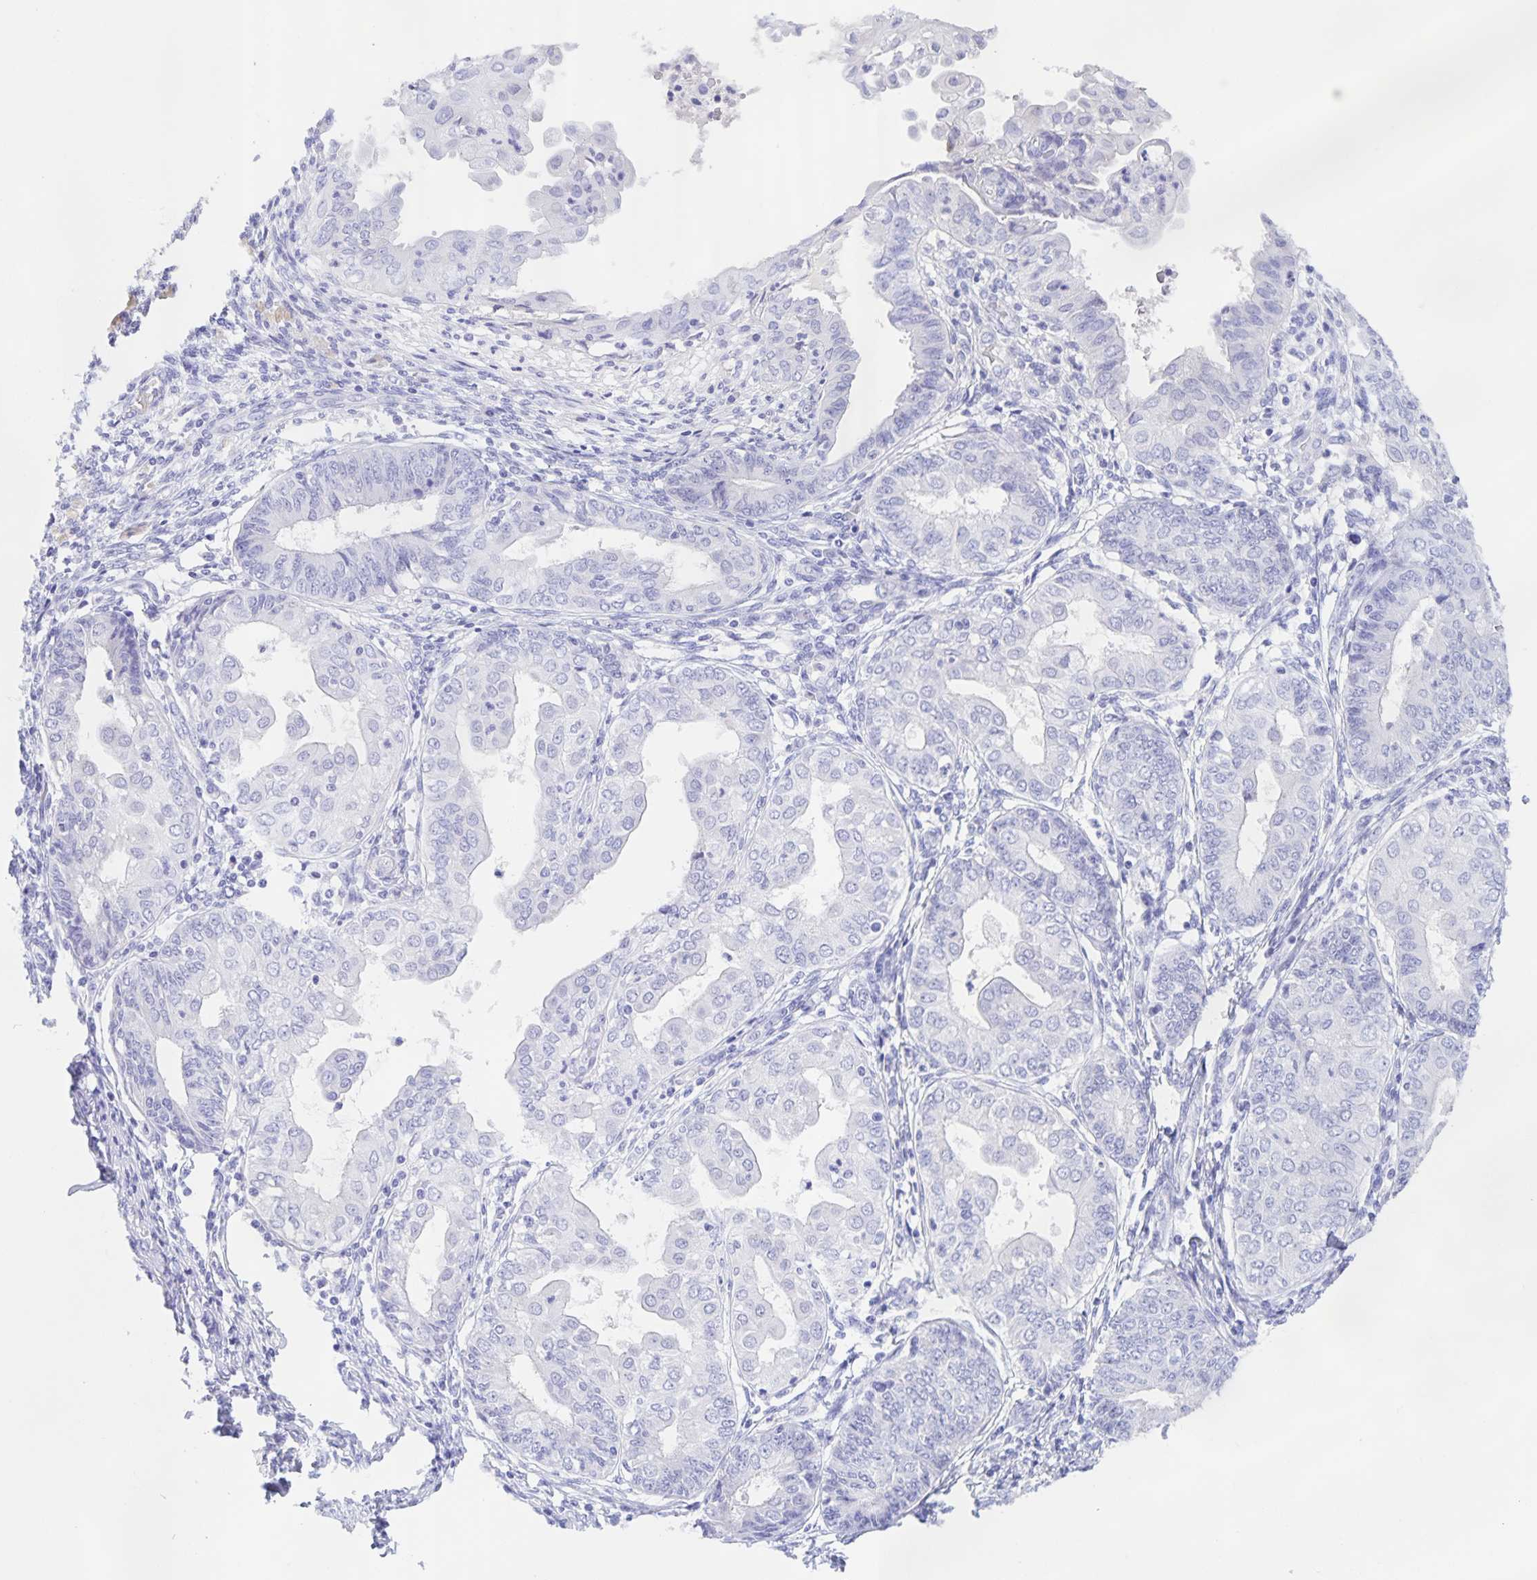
{"staining": {"intensity": "negative", "quantity": "none", "location": "none"}, "tissue": "endometrial cancer", "cell_type": "Tumor cells", "image_type": "cancer", "snomed": [{"axis": "morphology", "description": "Adenocarcinoma, NOS"}, {"axis": "topography", "description": "Endometrium"}], "caption": "This is a micrograph of immunohistochemistry staining of endometrial cancer, which shows no expression in tumor cells.", "gene": "CATSPER4", "patient": {"sex": "female", "age": 68}}